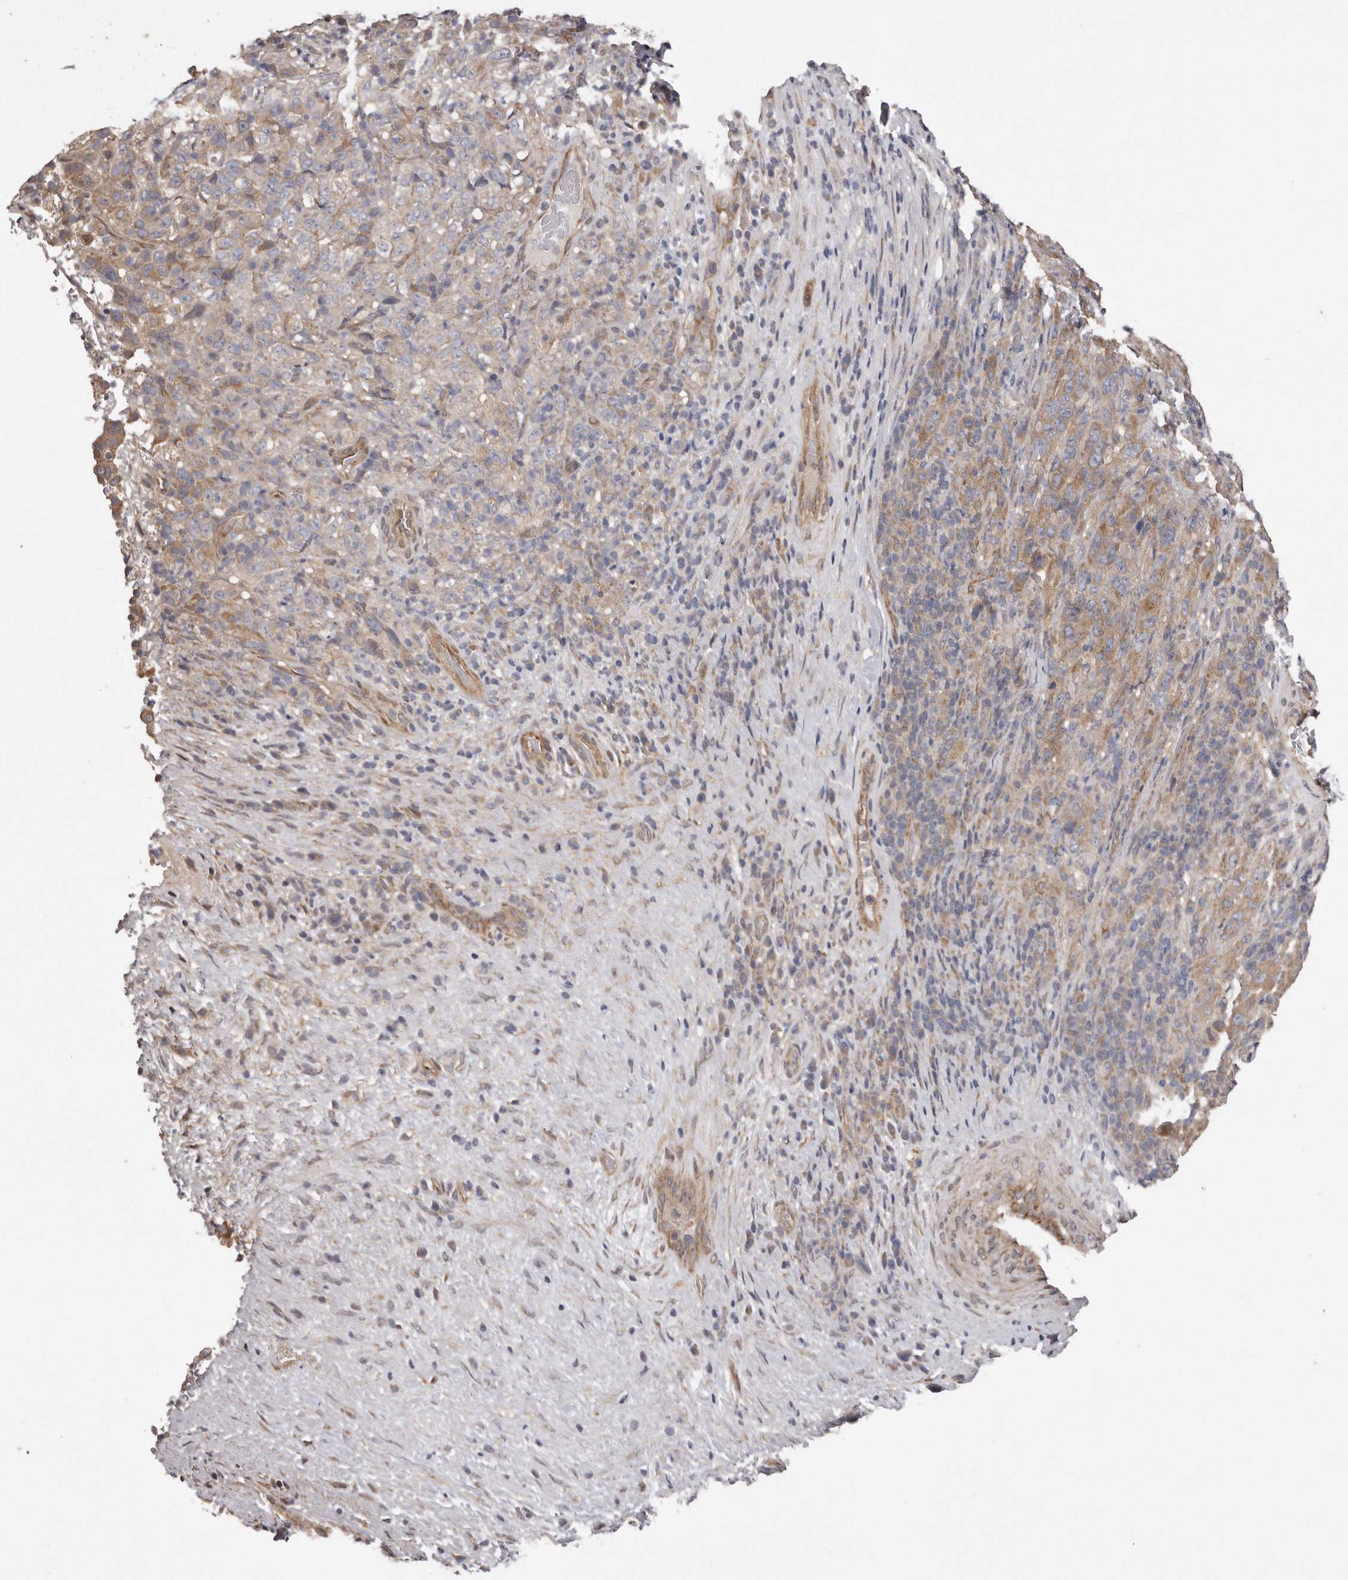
{"staining": {"intensity": "moderate", "quantity": "25%-75%", "location": "cytoplasmic/membranous"}, "tissue": "pancreatic cancer", "cell_type": "Tumor cells", "image_type": "cancer", "snomed": [{"axis": "morphology", "description": "Adenocarcinoma, NOS"}, {"axis": "topography", "description": "Pancreas"}], "caption": "A brown stain labels moderate cytoplasmic/membranous expression of a protein in pancreatic cancer (adenocarcinoma) tumor cells.", "gene": "ARMCX1", "patient": {"sex": "male", "age": 63}}